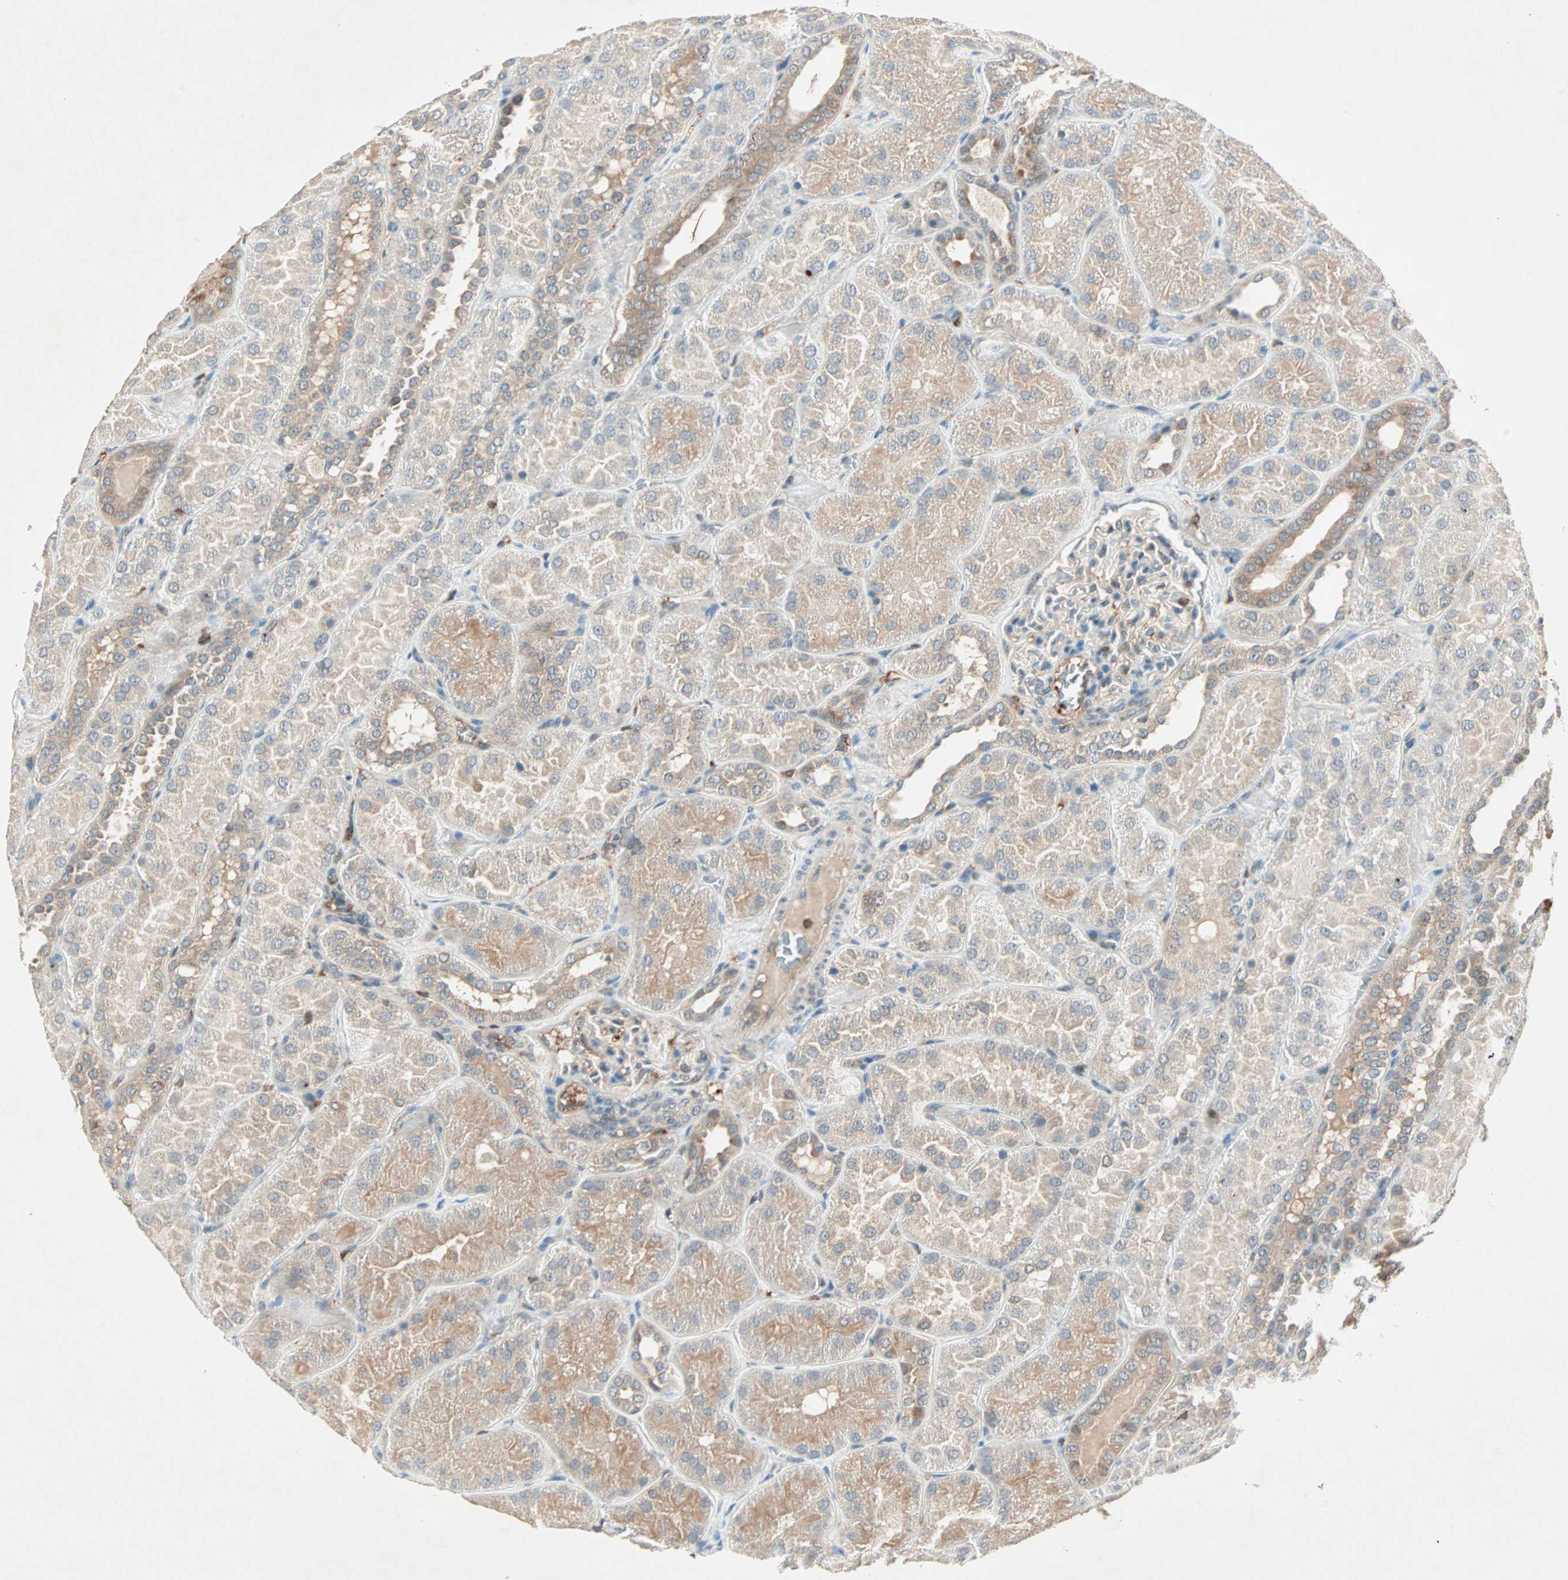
{"staining": {"intensity": "moderate", "quantity": "25%-75%", "location": "cytoplasmic/membranous"}, "tissue": "kidney", "cell_type": "Cells in glomeruli", "image_type": "normal", "snomed": [{"axis": "morphology", "description": "Normal tissue, NOS"}, {"axis": "topography", "description": "Kidney"}], "caption": "The immunohistochemical stain highlights moderate cytoplasmic/membranous positivity in cells in glomeruli of unremarkable kidney. (DAB IHC, brown staining for protein, blue staining for nuclei).", "gene": "TEC", "patient": {"sex": "male", "age": 28}}